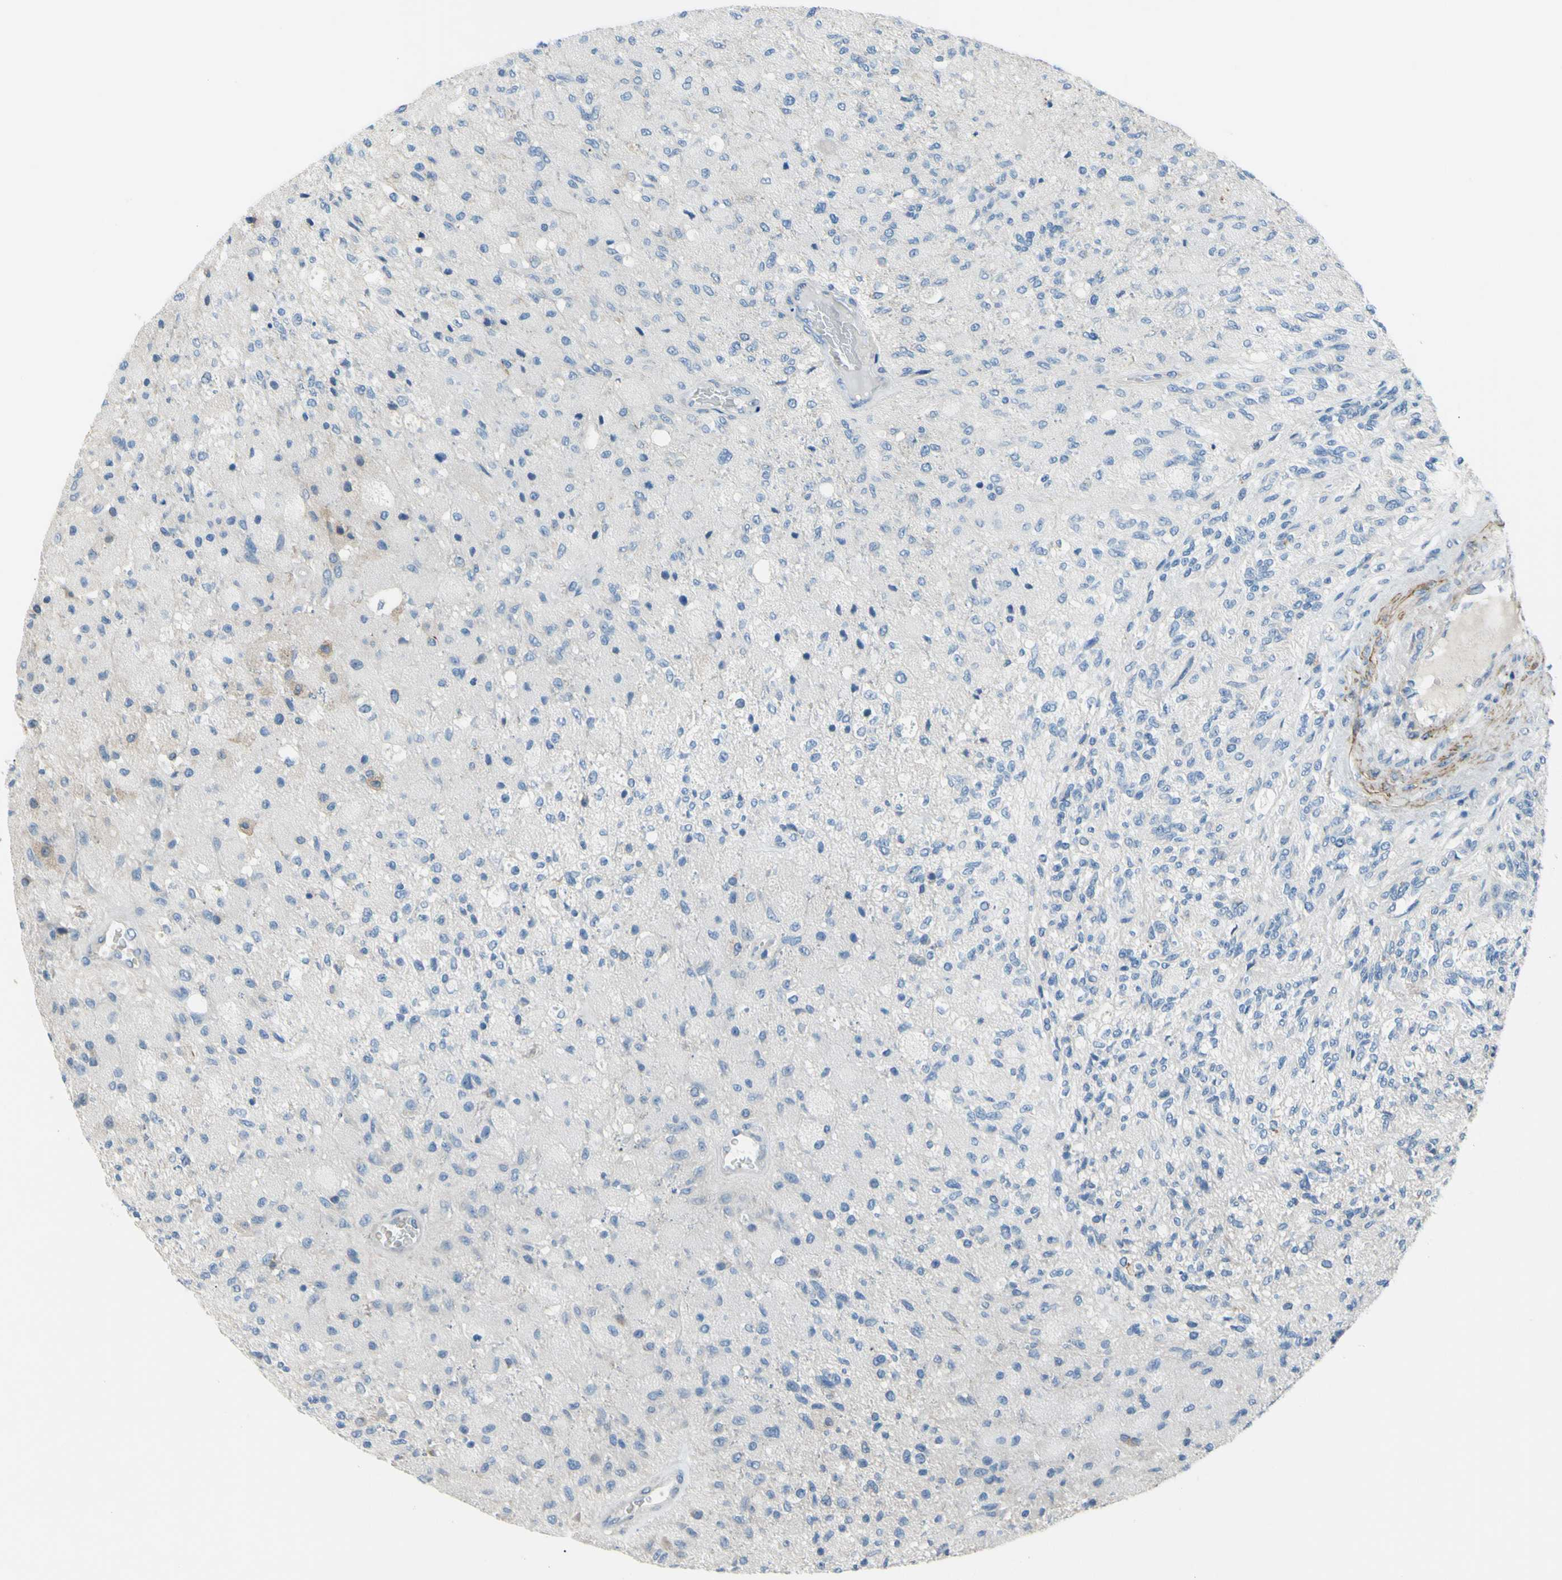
{"staining": {"intensity": "negative", "quantity": "none", "location": "none"}, "tissue": "glioma", "cell_type": "Tumor cells", "image_type": "cancer", "snomed": [{"axis": "morphology", "description": "Normal tissue, NOS"}, {"axis": "morphology", "description": "Glioma, malignant, High grade"}, {"axis": "topography", "description": "Cerebral cortex"}], "caption": "DAB immunohistochemical staining of human malignant high-grade glioma reveals no significant expression in tumor cells.", "gene": "PRRG2", "patient": {"sex": "male", "age": 77}}